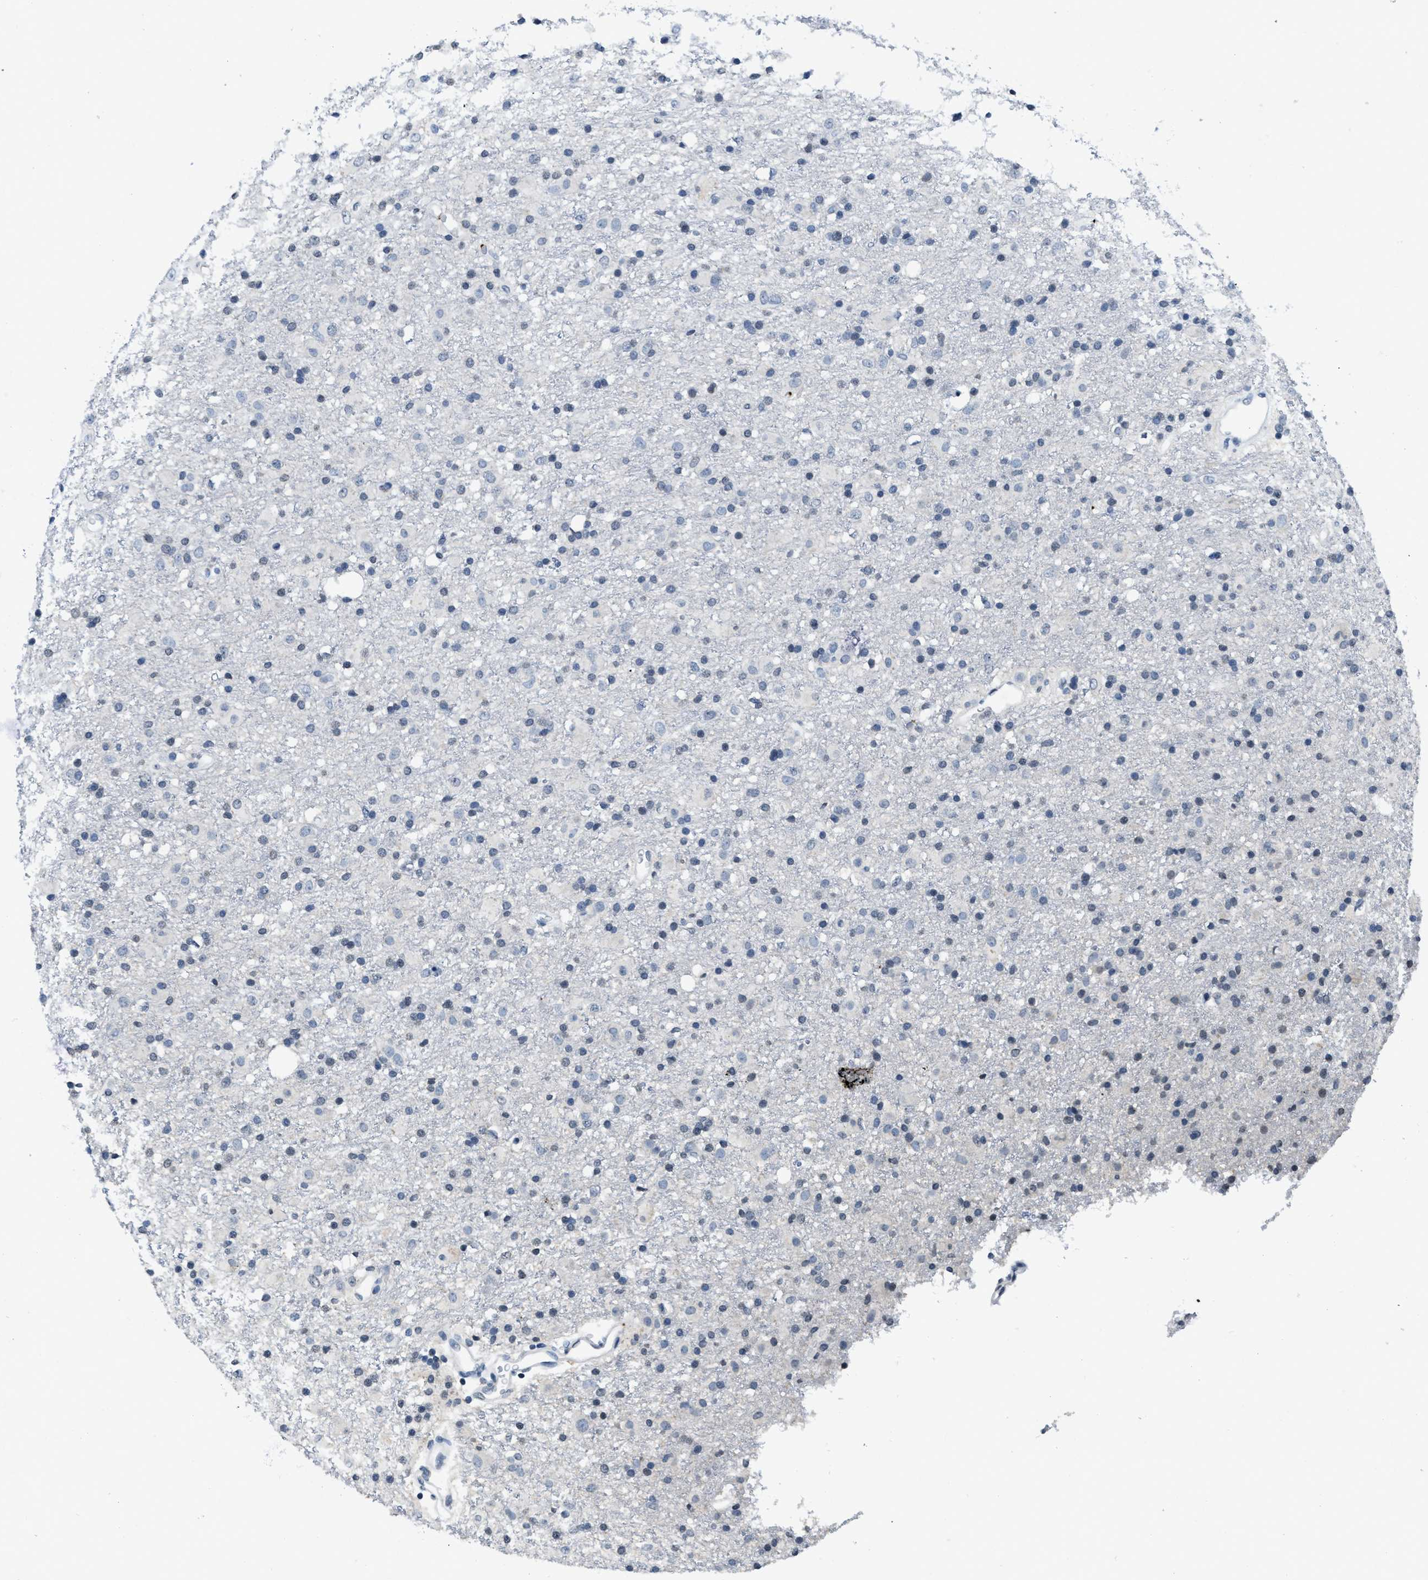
{"staining": {"intensity": "negative", "quantity": "none", "location": "none"}, "tissue": "glioma", "cell_type": "Tumor cells", "image_type": "cancer", "snomed": [{"axis": "morphology", "description": "Glioma, malignant, Low grade"}, {"axis": "topography", "description": "Brain"}], "caption": "Histopathology image shows no significant protein expression in tumor cells of malignant low-grade glioma.", "gene": "ITGA2B", "patient": {"sex": "male", "age": 65}}